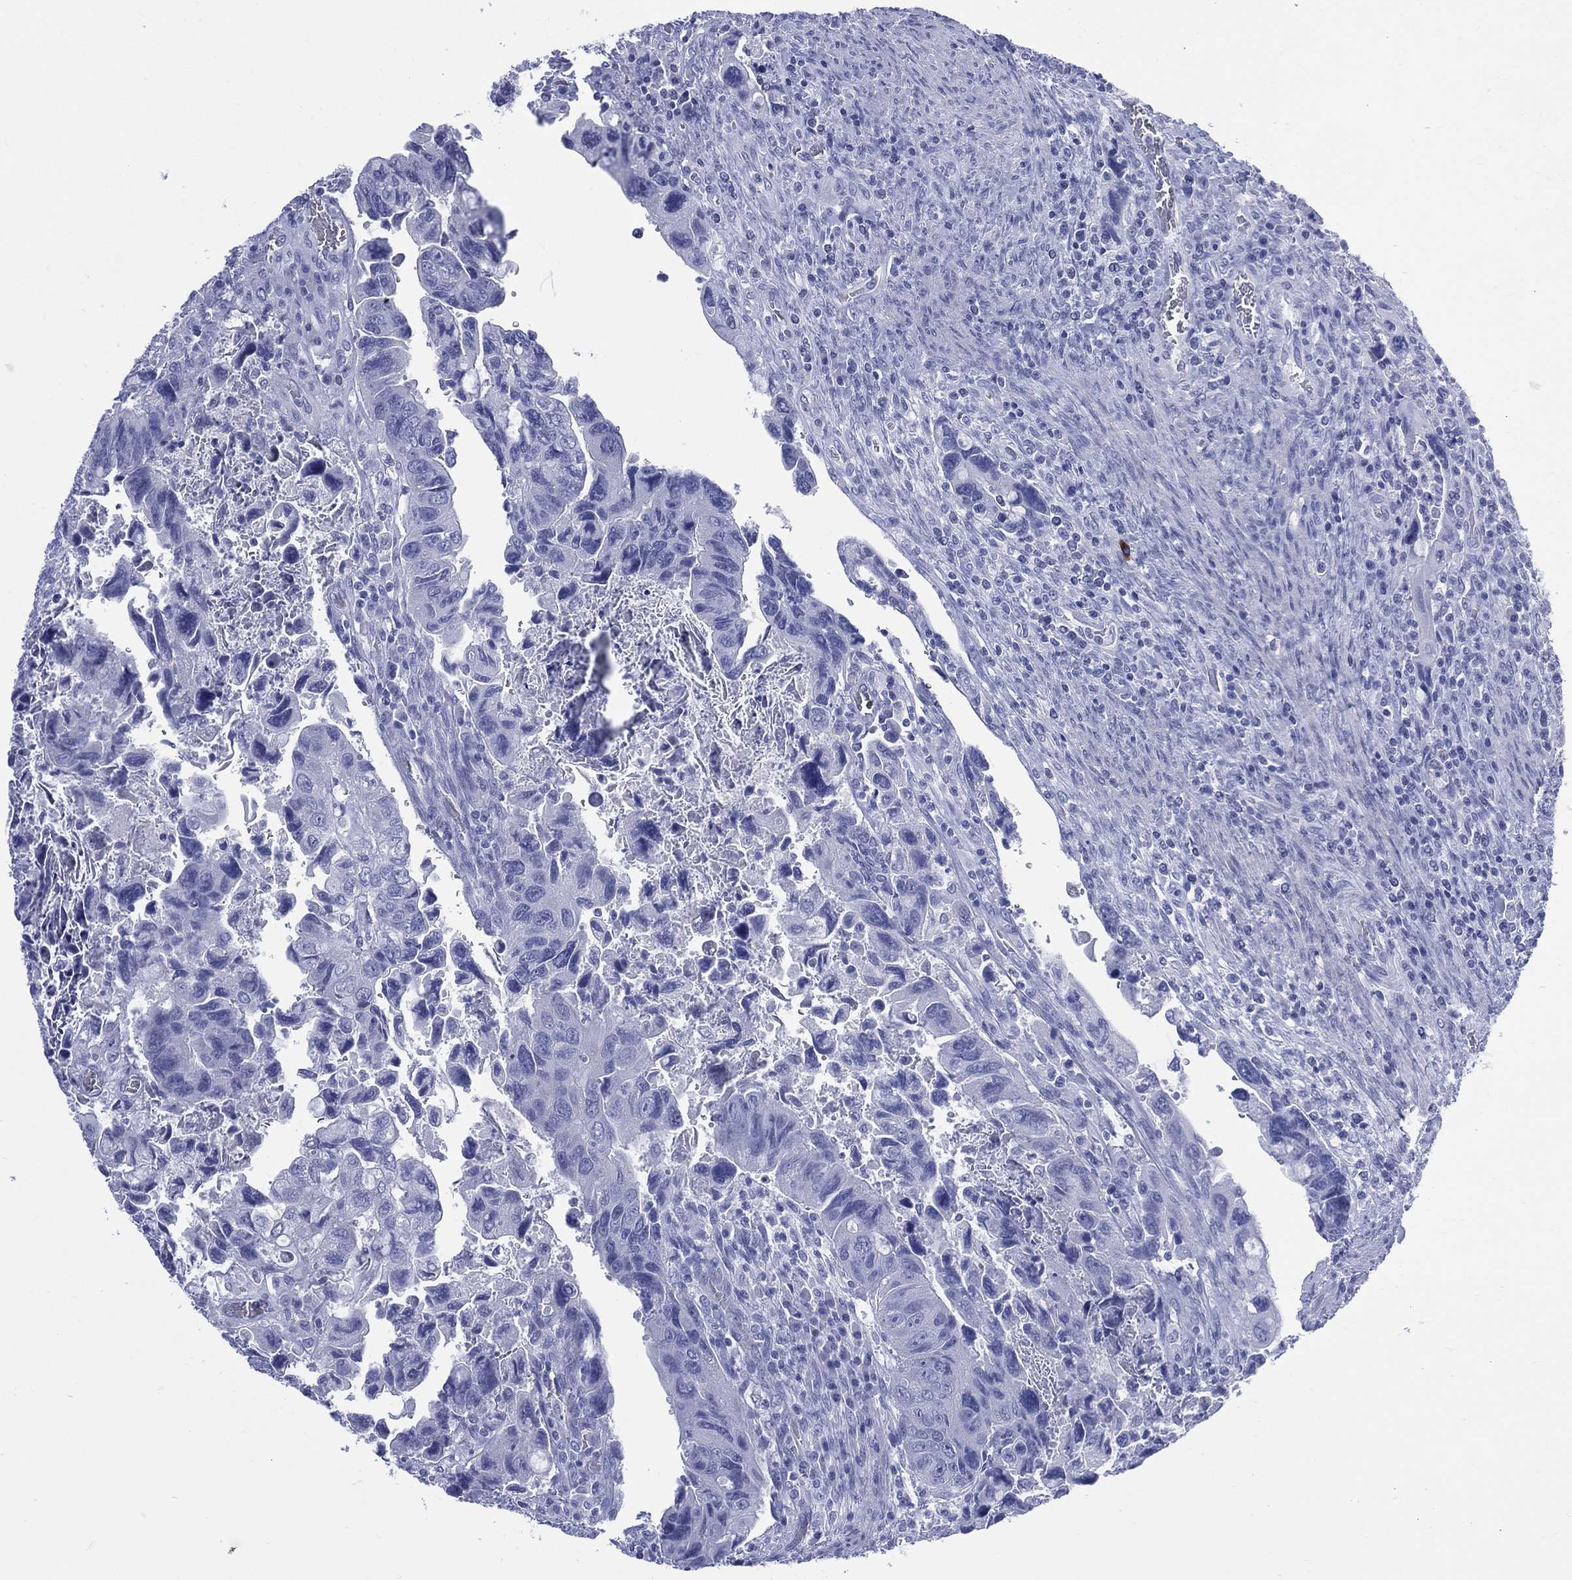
{"staining": {"intensity": "negative", "quantity": "none", "location": "none"}, "tissue": "colorectal cancer", "cell_type": "Tumor cells", "image_type": "cancer", "snomed": [{"axis": "morphology", "description": "Adenocarcinoma, NOS"}, {"axis": "topography", "description": "Rectum"}], "caption": "An image of colorectal cancer stained for a protein reveals no brown staining in tumor cells.", "gene": "LRRD1", "patient": {"sex": "male", "age": 62}}